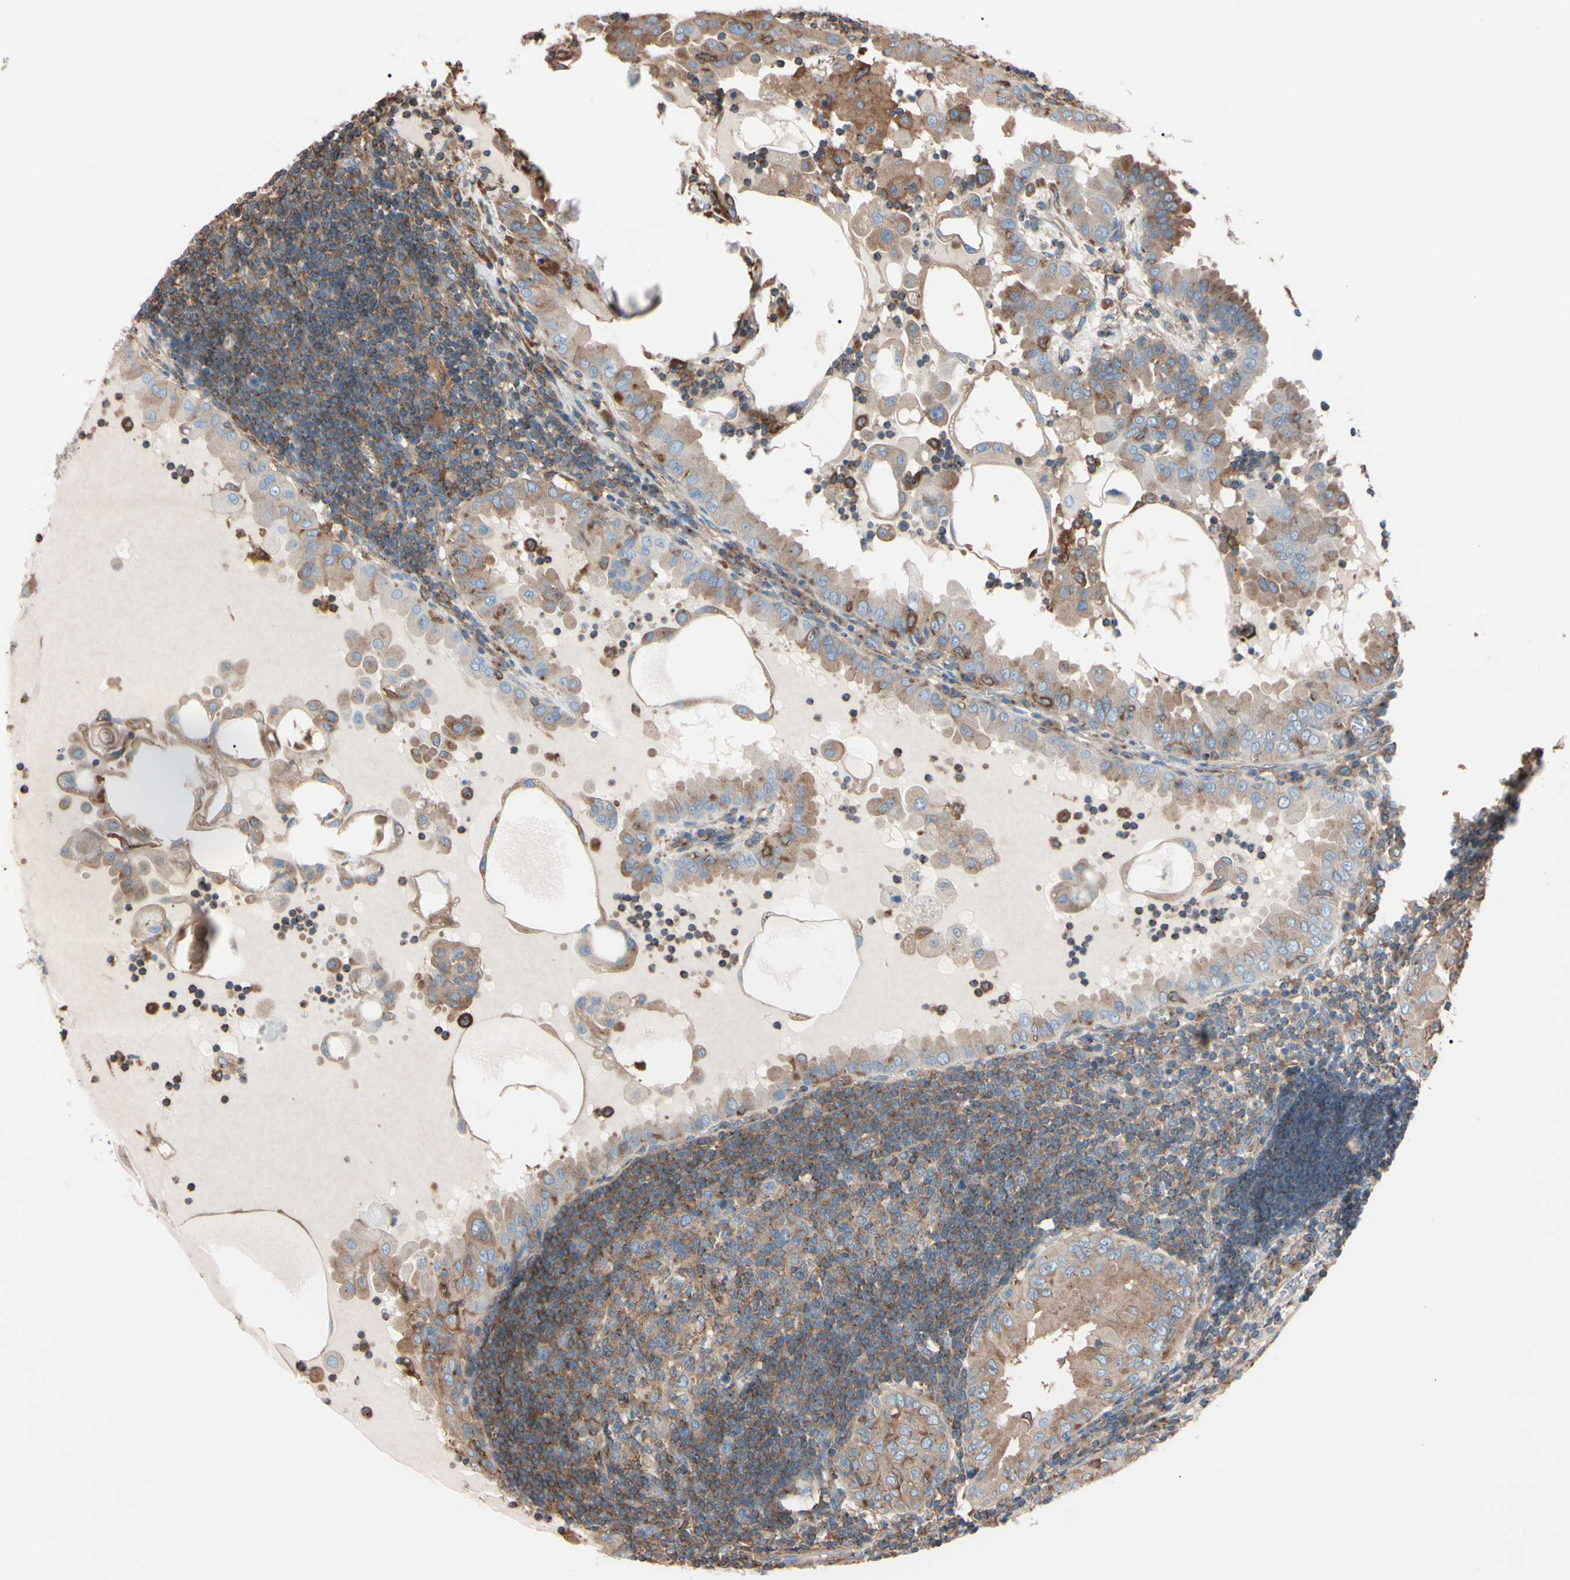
{"staining": {"intensity": "weak", "quantity": ">75%", "location": "cytoplasmic/membranous"}, "tissue": "thyroid cancer", "cell_type": "Tumor cells", "image_type": "cancer", "snomed": [{"axis": "morphology", "description": "Papillary adenocarcinoma, NOS"}, {"axis": "topography", "description": "Thyroid gland"}], "caption": "Weak cytoplasmic/membranous protein positivity is seen in about >75% of tumor cells in thyroid cancer. (DAB (3,3'-diaminobenzidine) IHC with brightfield microscopy, high magnification).", "gene": "PRKACA", "patient": {"sex": "male", "age": 33}}